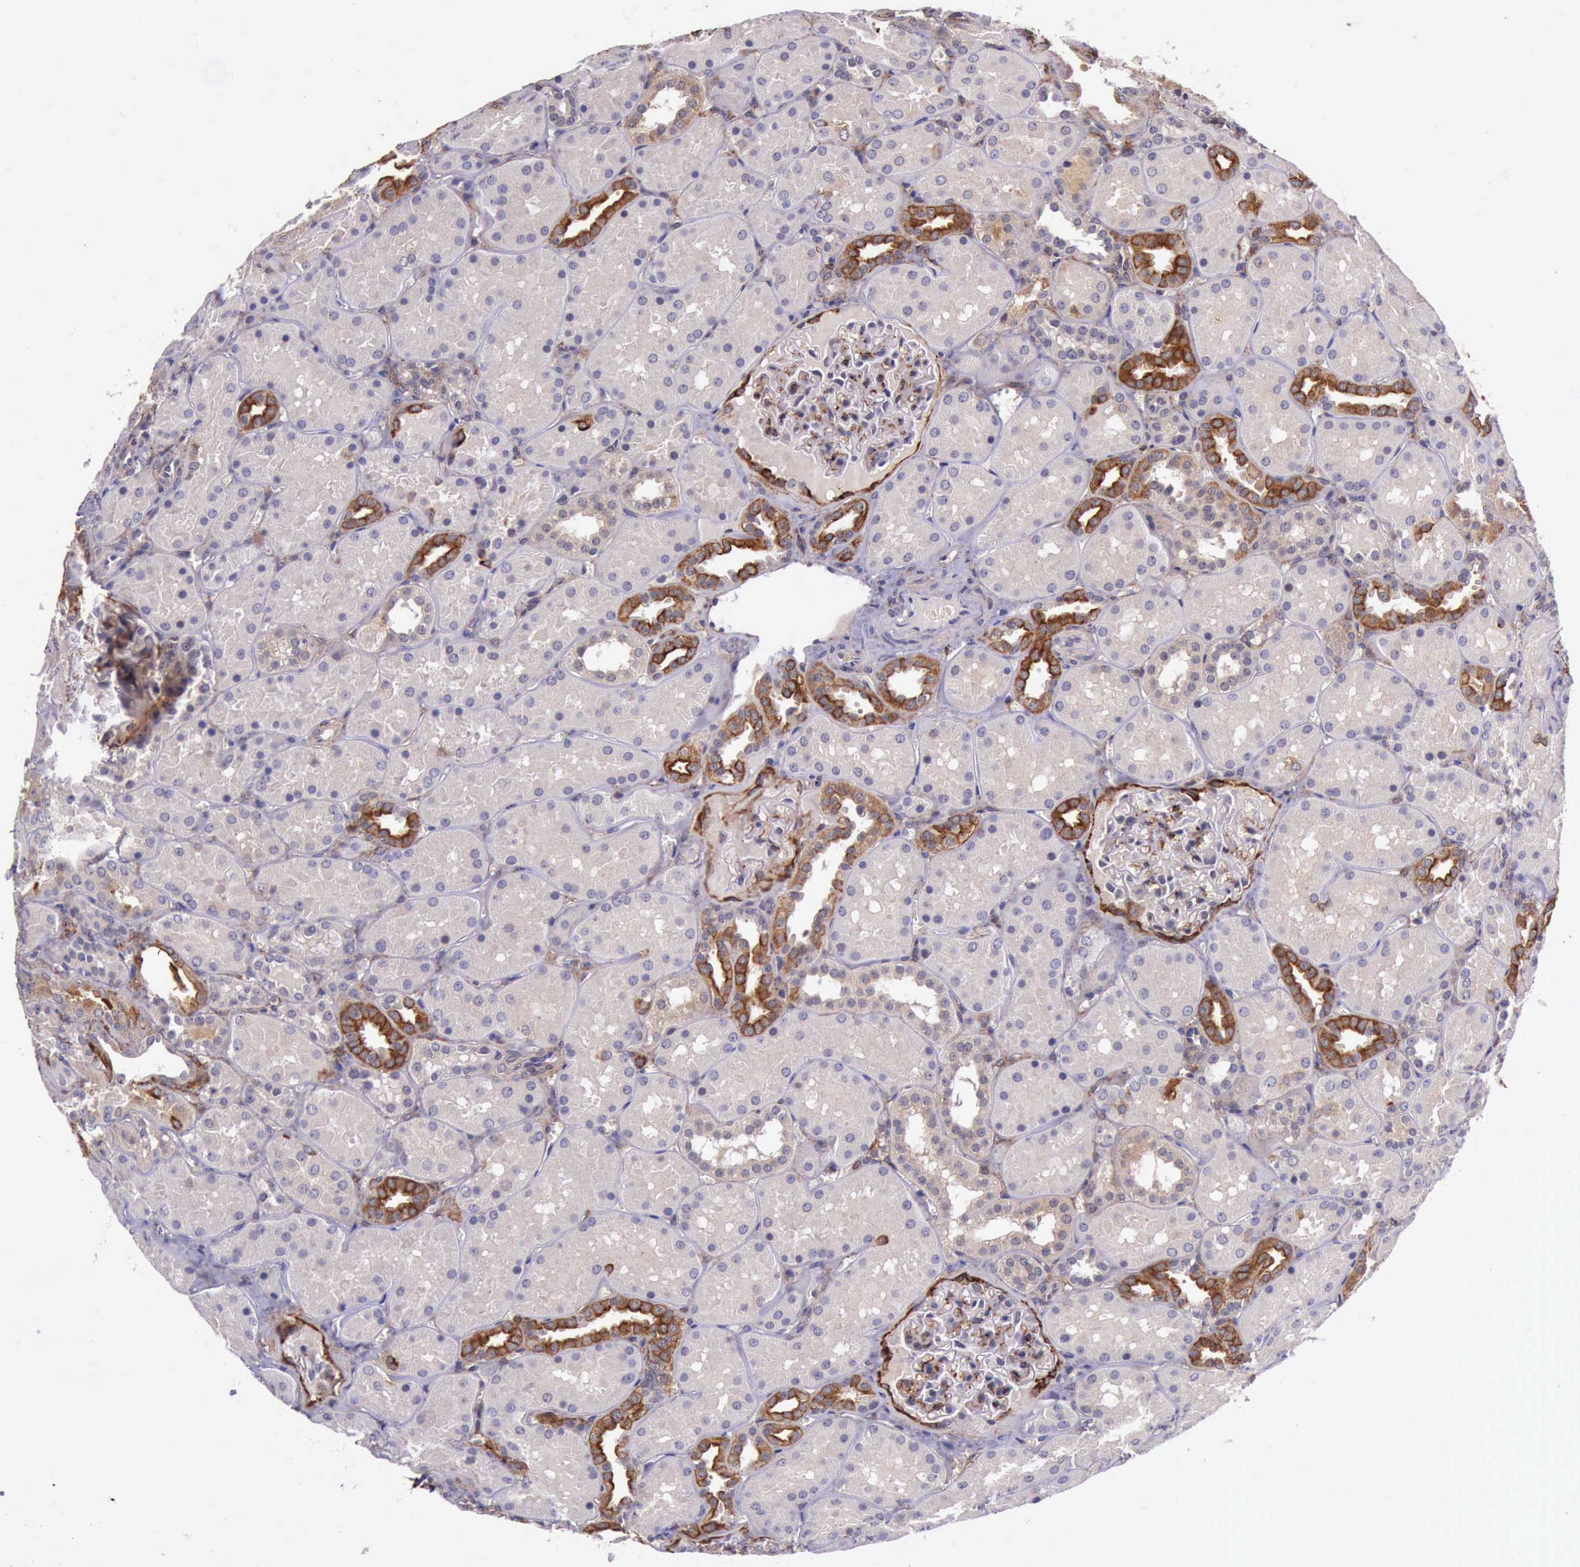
{"staining": {"intensity": "moderate", "quantity": "25%-75%", "location": "cytoplasmic/membranous"}, "tissue": "kidney", "cell_type": "Cells in glomeruli", "image_type": "normal", "snomed": [{"axis": "morphology", "description": "Normal tissue, NOS"}, {"axis": "topography", "description": "Kidney"}], "caption": "The micrograph shows immunohistochemical staining of benign kidney. There is moderate cytoplasmic/membranous expression is seen in about 25%-75% of cells in glomeruli.", "gene": "PRICKLE3", "patient": {"sex": "female", "age": 52}}